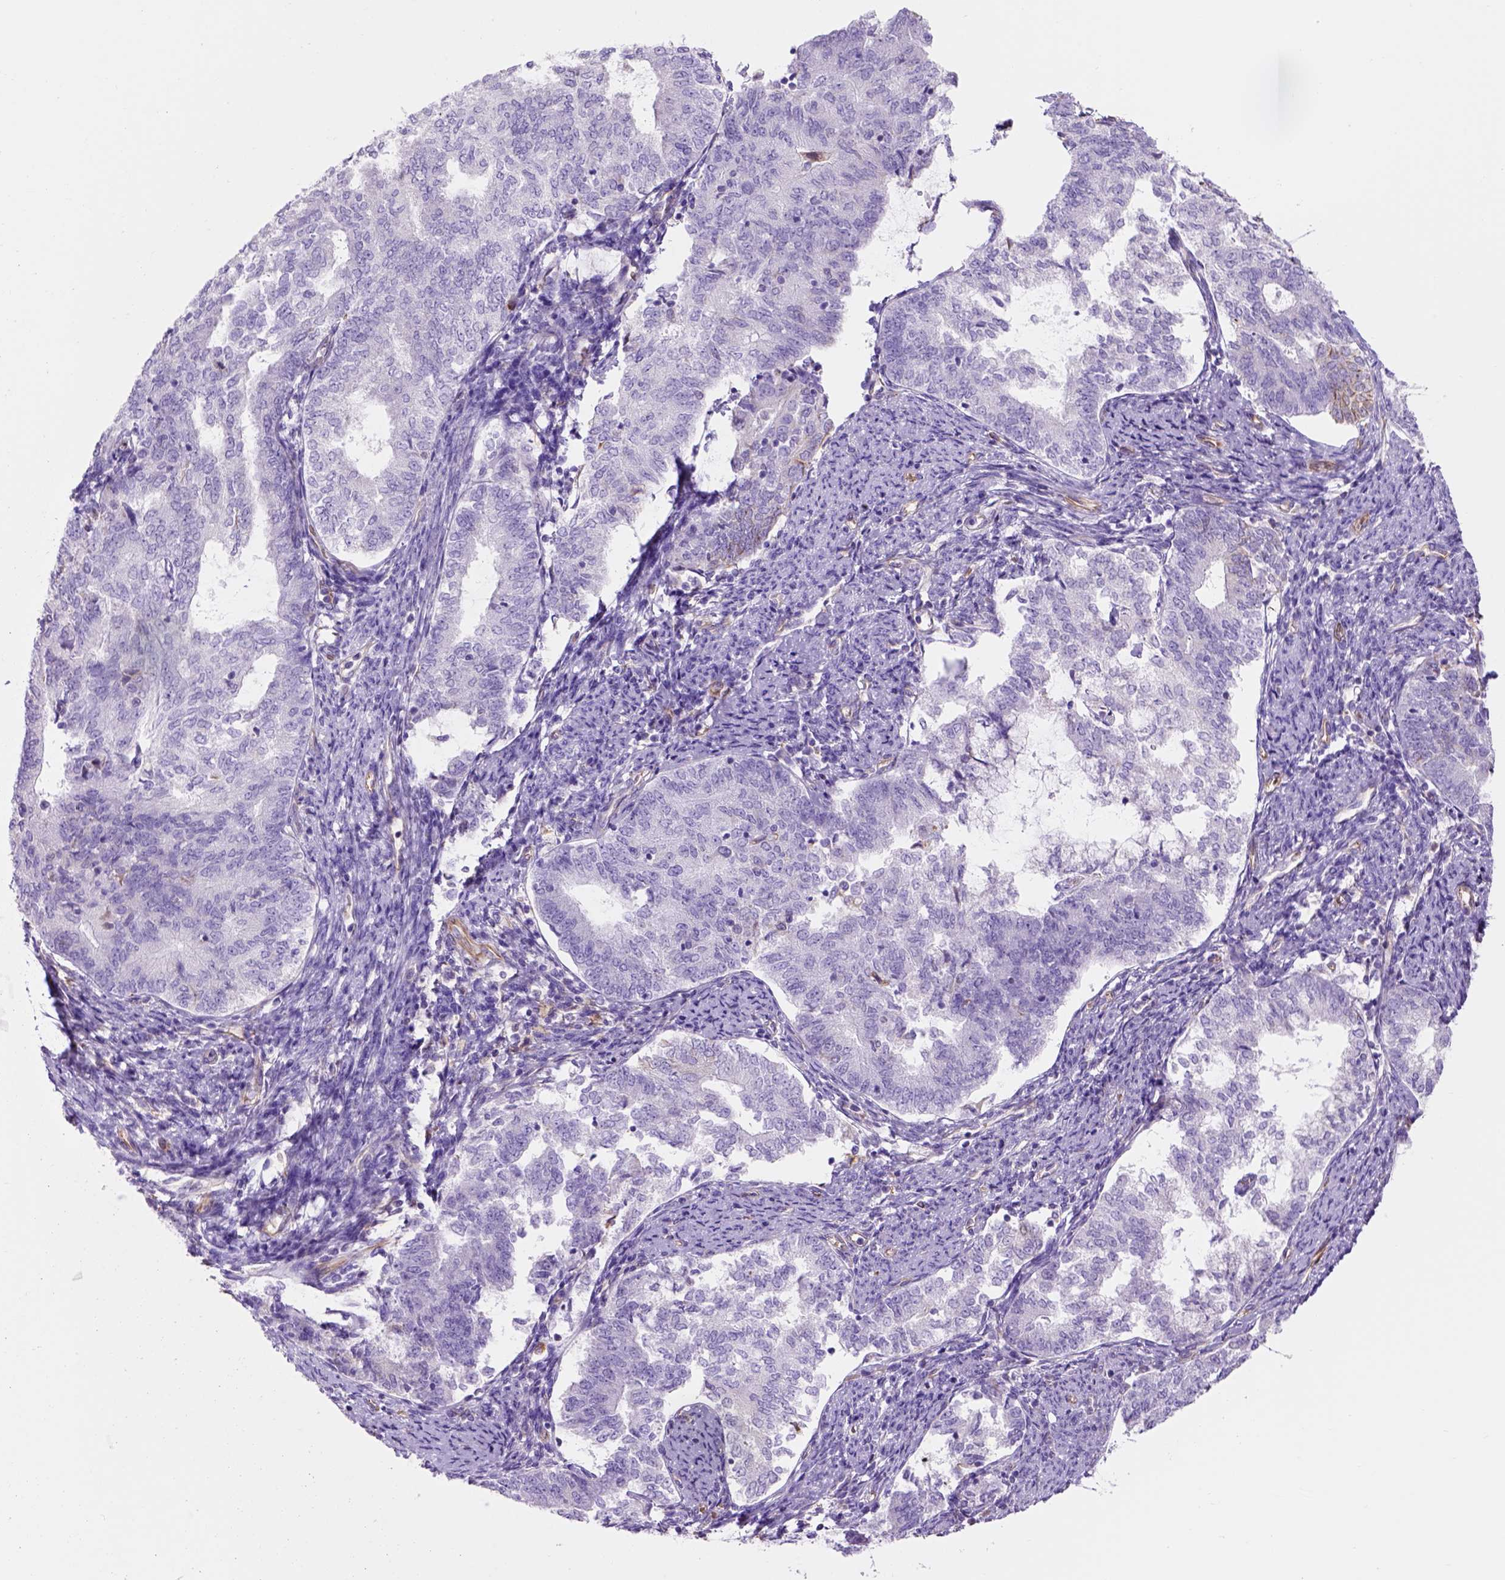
{"staining": {"intensity": "moderate", "quantity": ">75%", "location": "cytoplasmic/membranous"}, "tissue": "endometrial cancer", "cell_type": "Tumor cells", "image_type": "cancer", "snomed": [{"axis": "morphology", "description": "Adenocarcinoma, NOS"}, {"axis": "topography", "description": "Endometrium"}], "caption": "Adenocarcinoma (endometrial) was stained to show a protein in brown. There is medium levels of moderate cytoplasmic/membranous staining in approximately >75% of tumor cells.", "gene": "ZZZ3", "patient": {"sex": "female", "age": 65}}